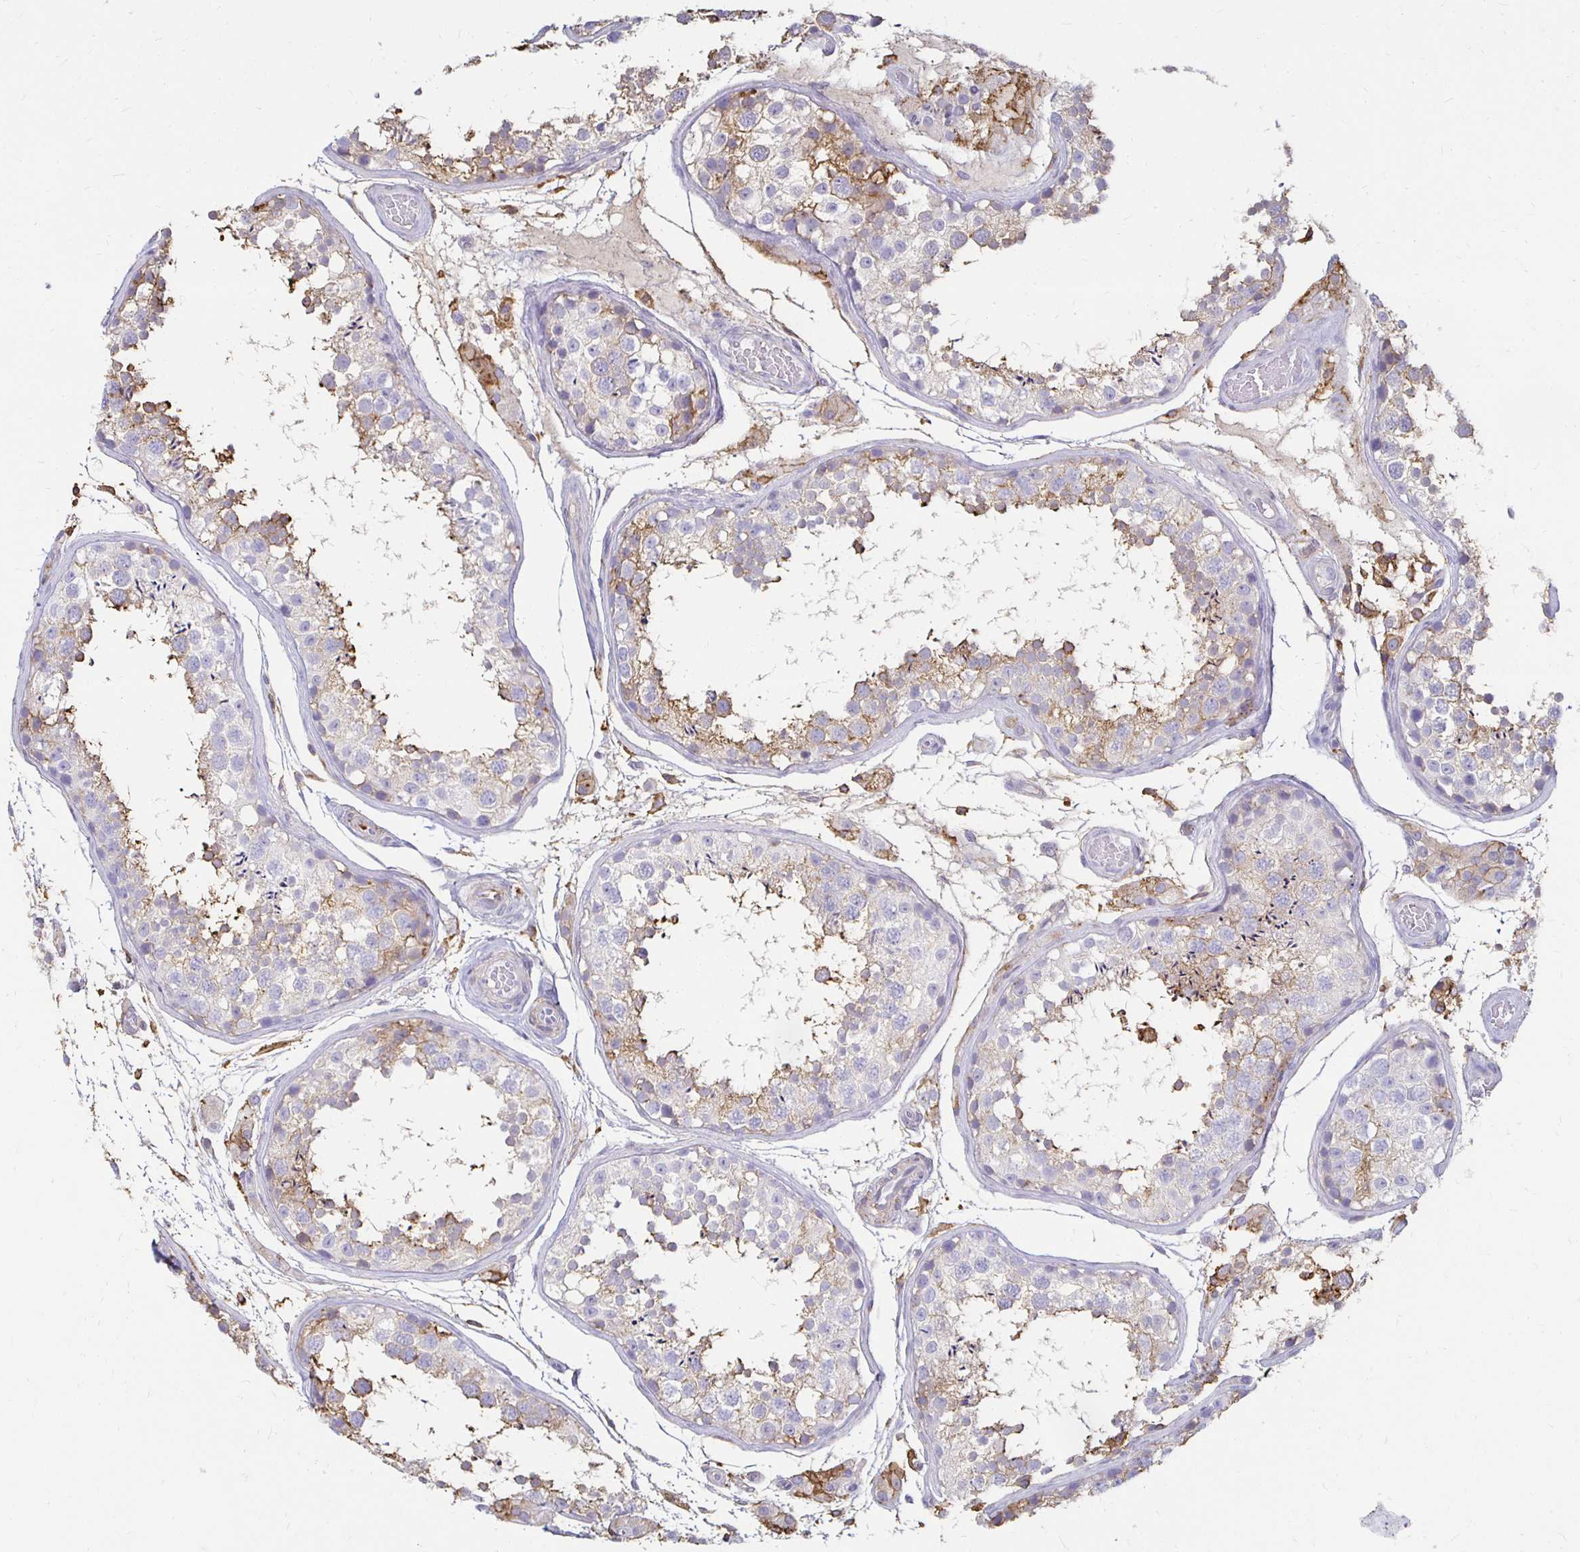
{"staining": {"intensity": "moderate", "quantity": "25%-75%", "location": "cytoplasmic/membranous"}, "tissue": "testis", "cell_type": "Cells in seminiferous ducts", "image_type": "normal", "snomed": [{"axis": "morphology", "description": "Normal tissue, NOS"}, {"axis": "topography", "description": "Testis"}], "caption": "This image shows immunohistochemistry staining of unremarkable human testis, with medium moderate cytoplasmic/membranous positivity in approximately 25%-75% of cells in seminiferous ducts.", "gene": "TAS1R3", "patient": {"sex": "male", "age": 29}}